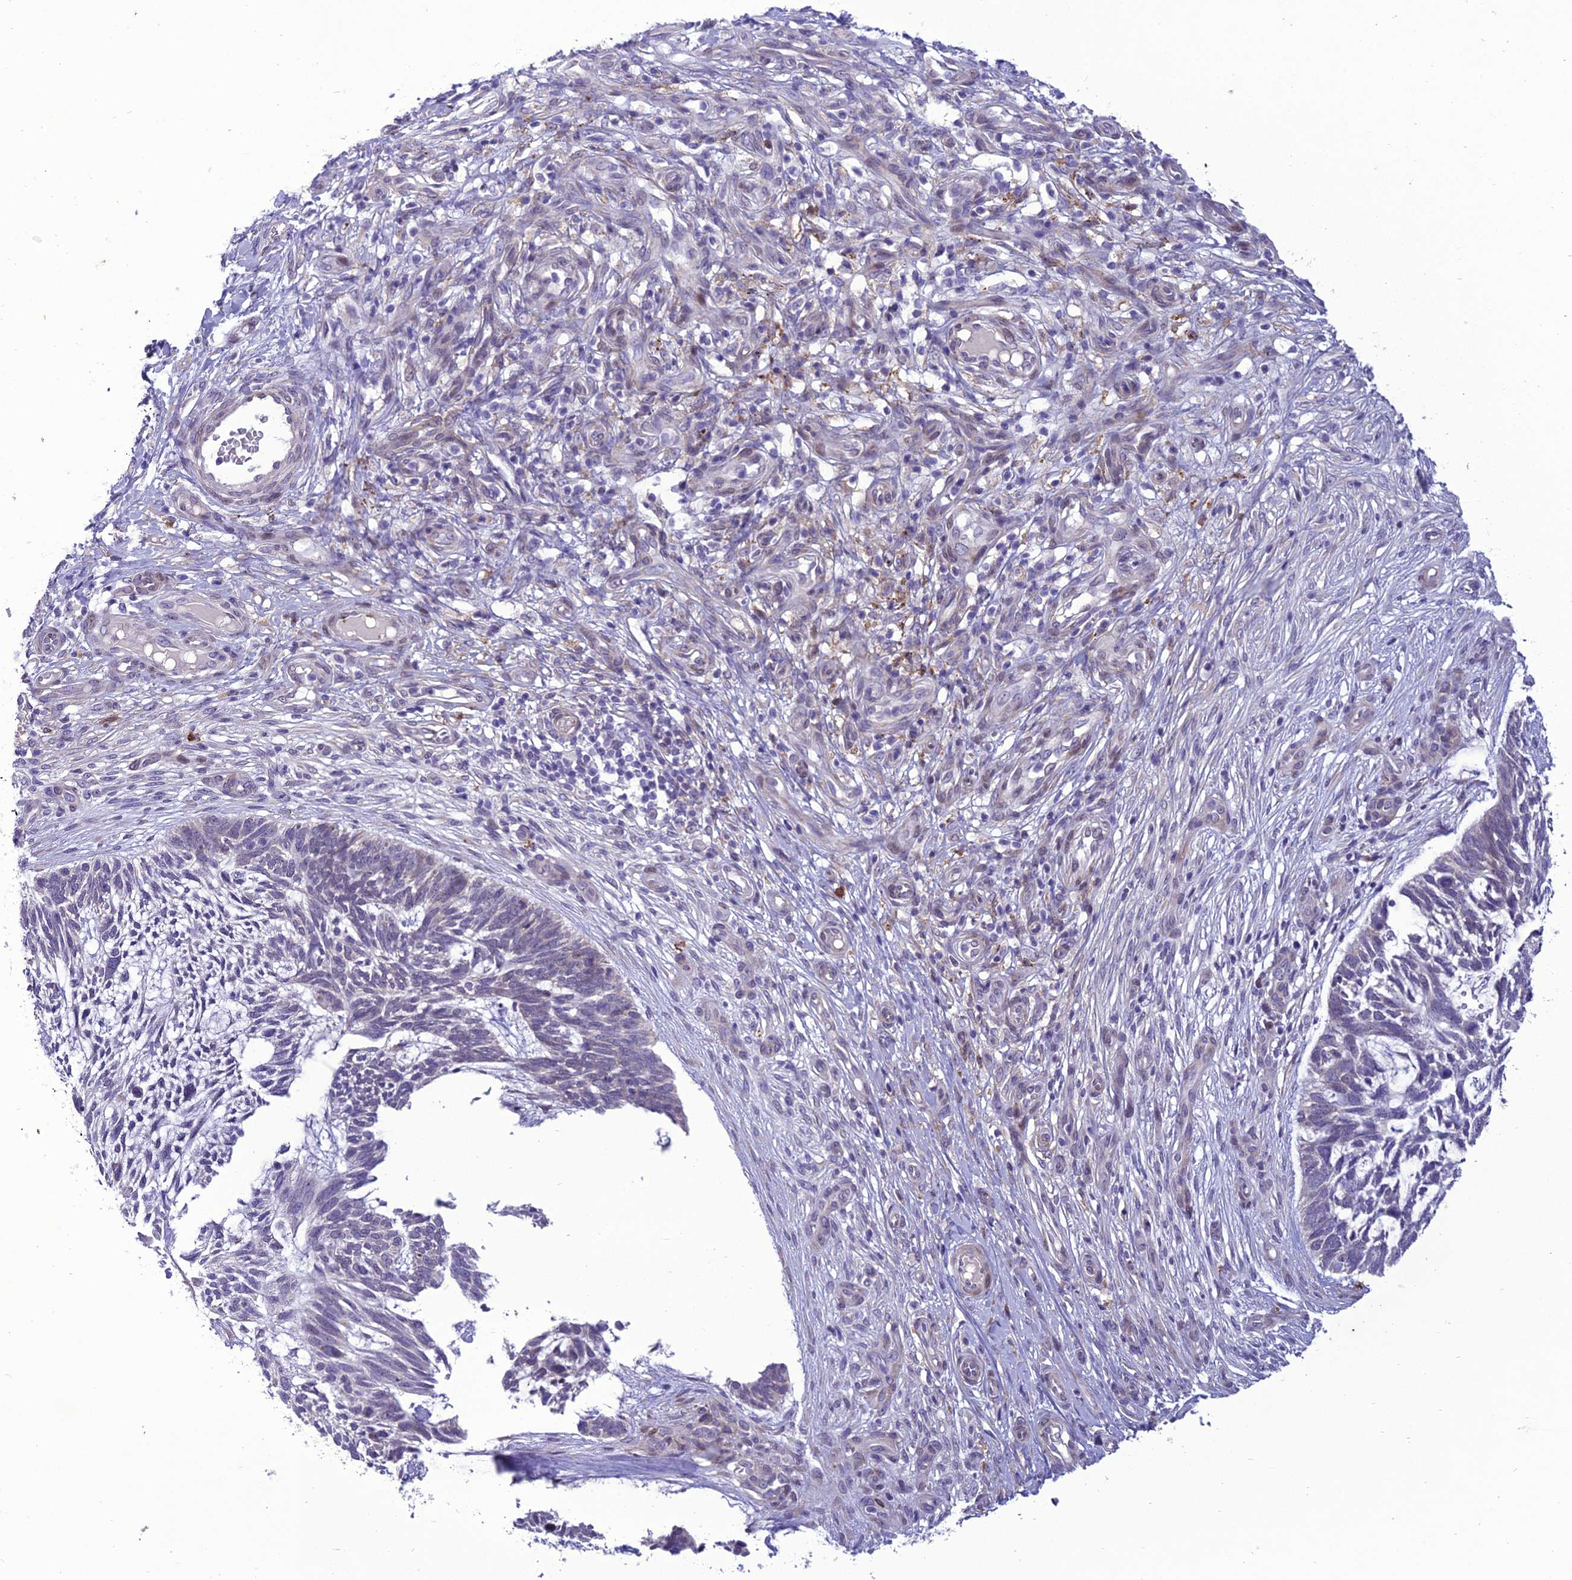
{"staining": {"intensity": "negative", "quantity": "none", "location": "none"}, "tissue": "skin cancer", "cell_type": "Tumor cells", "image_type": "cancer", "snomed": [{"axis": "morphology", "description": "Basal cell carcinoma"}, {"axis": "topography", "description": "Skin"}], "caption": "Human basal cell carcinoma (skin) stained for a protein using immunohistochemistry displays no staining in tumor cells.", "gene": "NEURL2", "patient": {"sex": "male", "age": 88}}